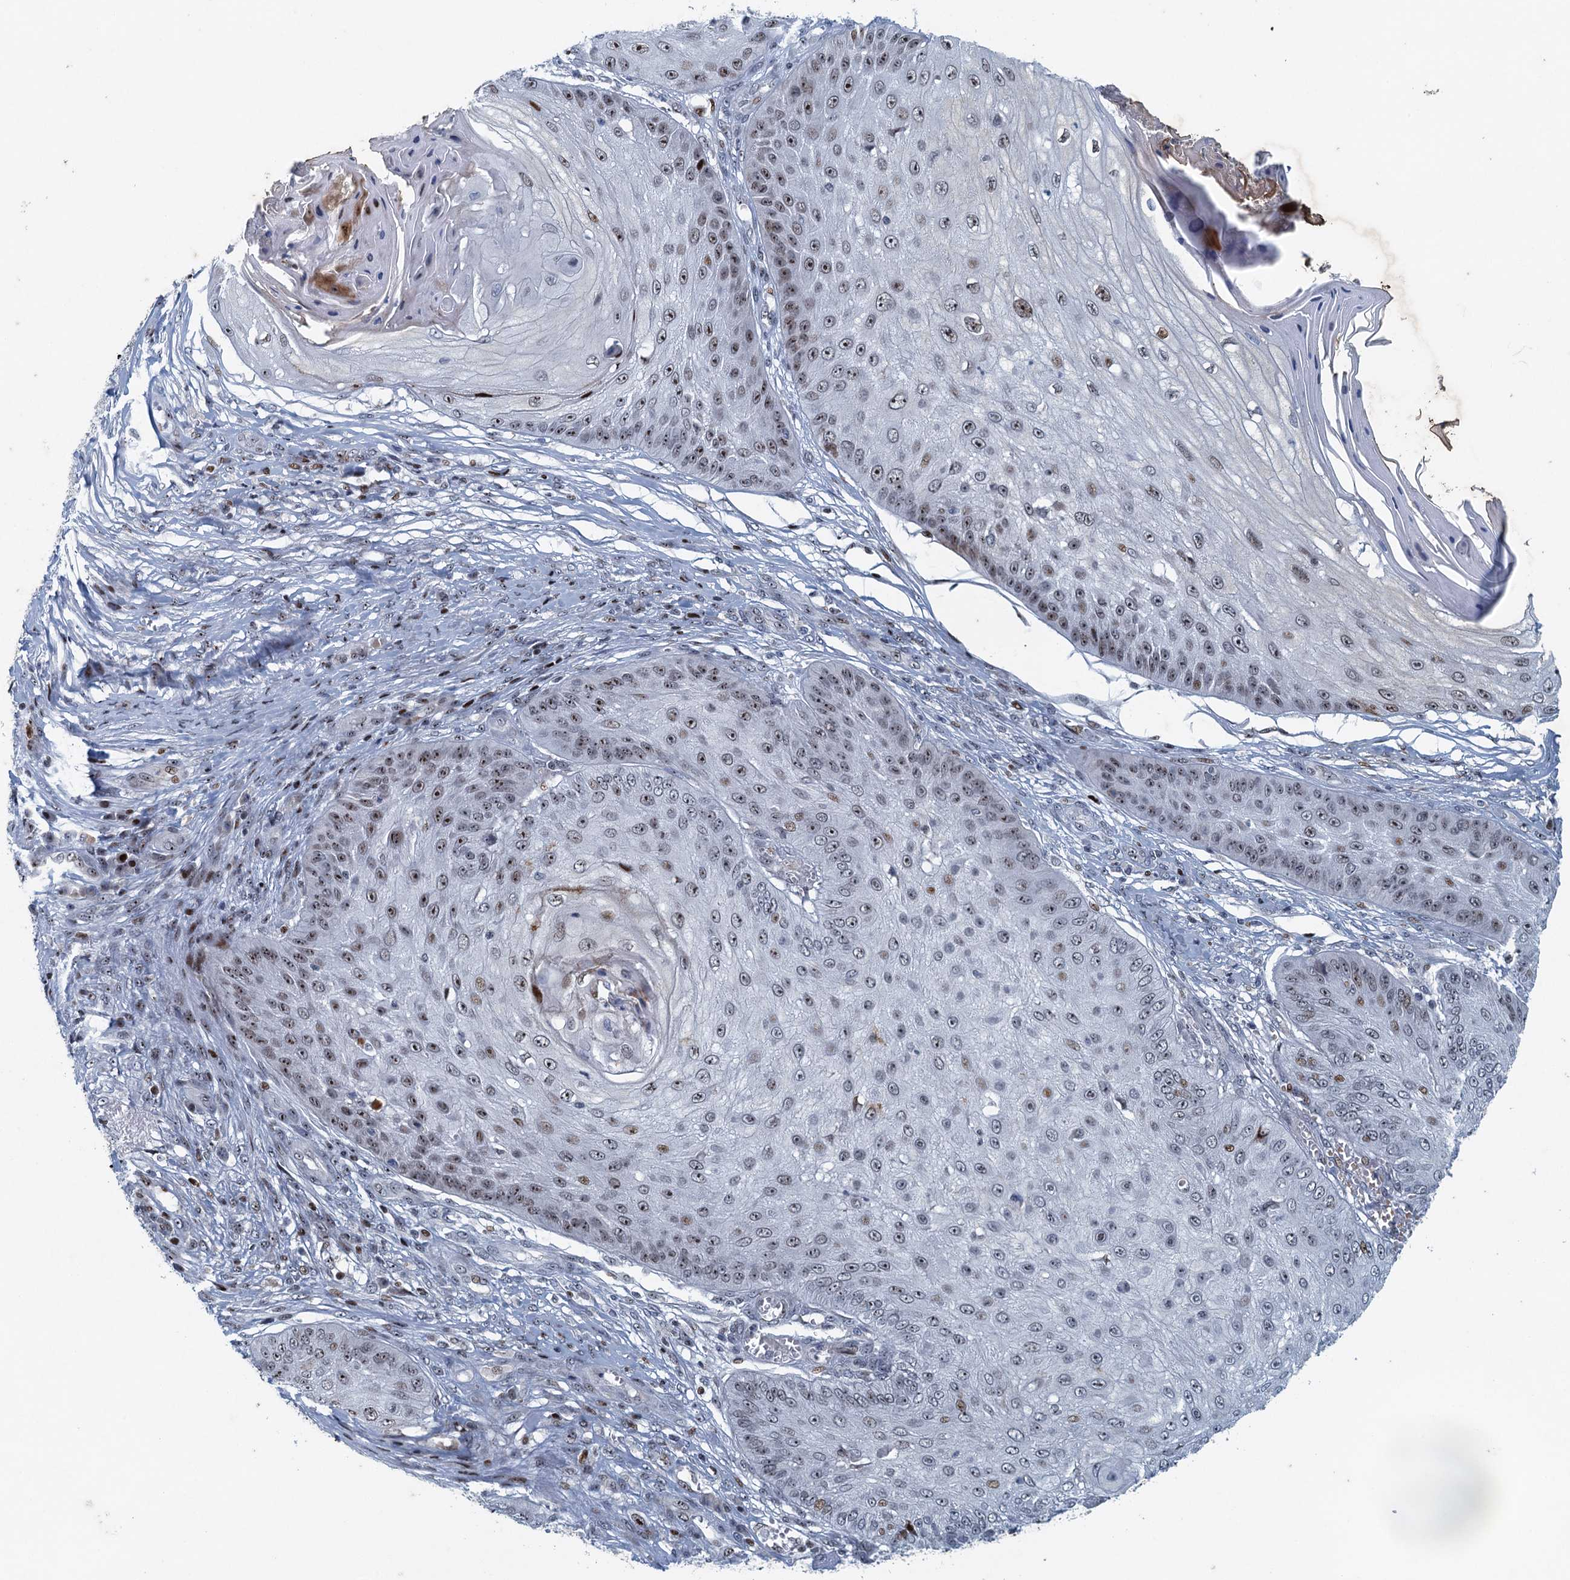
{"staining": {"intensity": "moderate", "quantity": "25%-75%", "location": "nuclear"}, "tissue": "skin cancer", "cell_type": "Tumor cells", "image_type": "cancer", "snomed": [{"axis": "morphology", "description": "Squamous cell carcinoma, NOS"}, {"axis": "topography", "description": "Skin"}], "caption": "High-power microscopy captured an immunohistochemistry photomicrograph of skin cancer, revealing moderate nuclear positivity in about 25%-75% of tumor cells.", "gene": "ANKRD13D", "patient": {"sex": "male", "age": 70}}